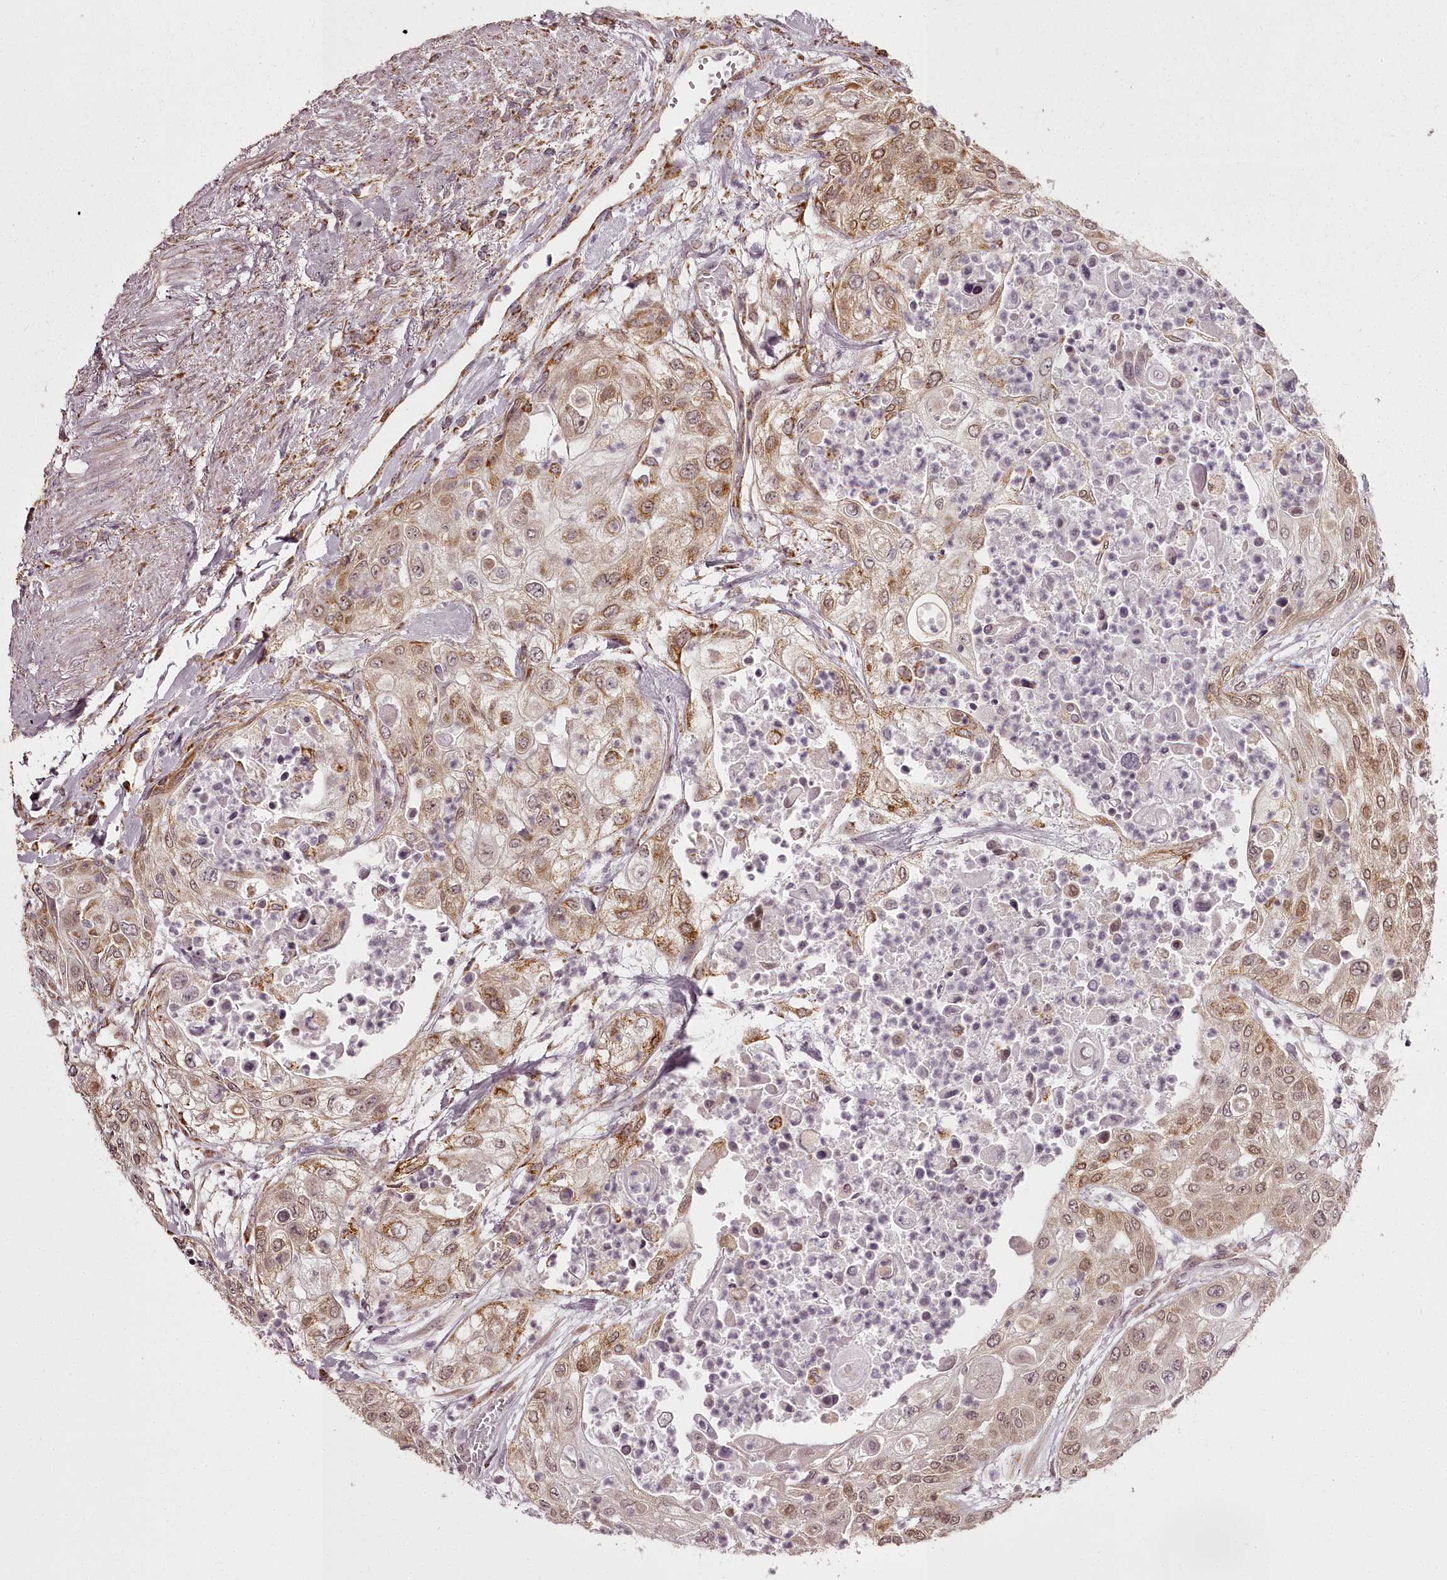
{"staining": {"intensity": "moderate", "quantity": "25%-75%", "location": "cytoplasmic/membranous"}, "tissue": "urothelial cancer", "cell_type": "Tumor cells", "image_type": "cancer", "snomed": [{"axis": "morphology", "description": "Urothelial carcinoma, High grade"}, {"axis": "topography", "description": "Urinary bladder"}], "caption": "The histopathology image displays staining of urothelial cancer, revealing moderate cytoplasmic/membranous protein expression (brown color) within tumor cells.", "gene": "CHCHD2", "patient": {"sex": "female", "age": 79}}